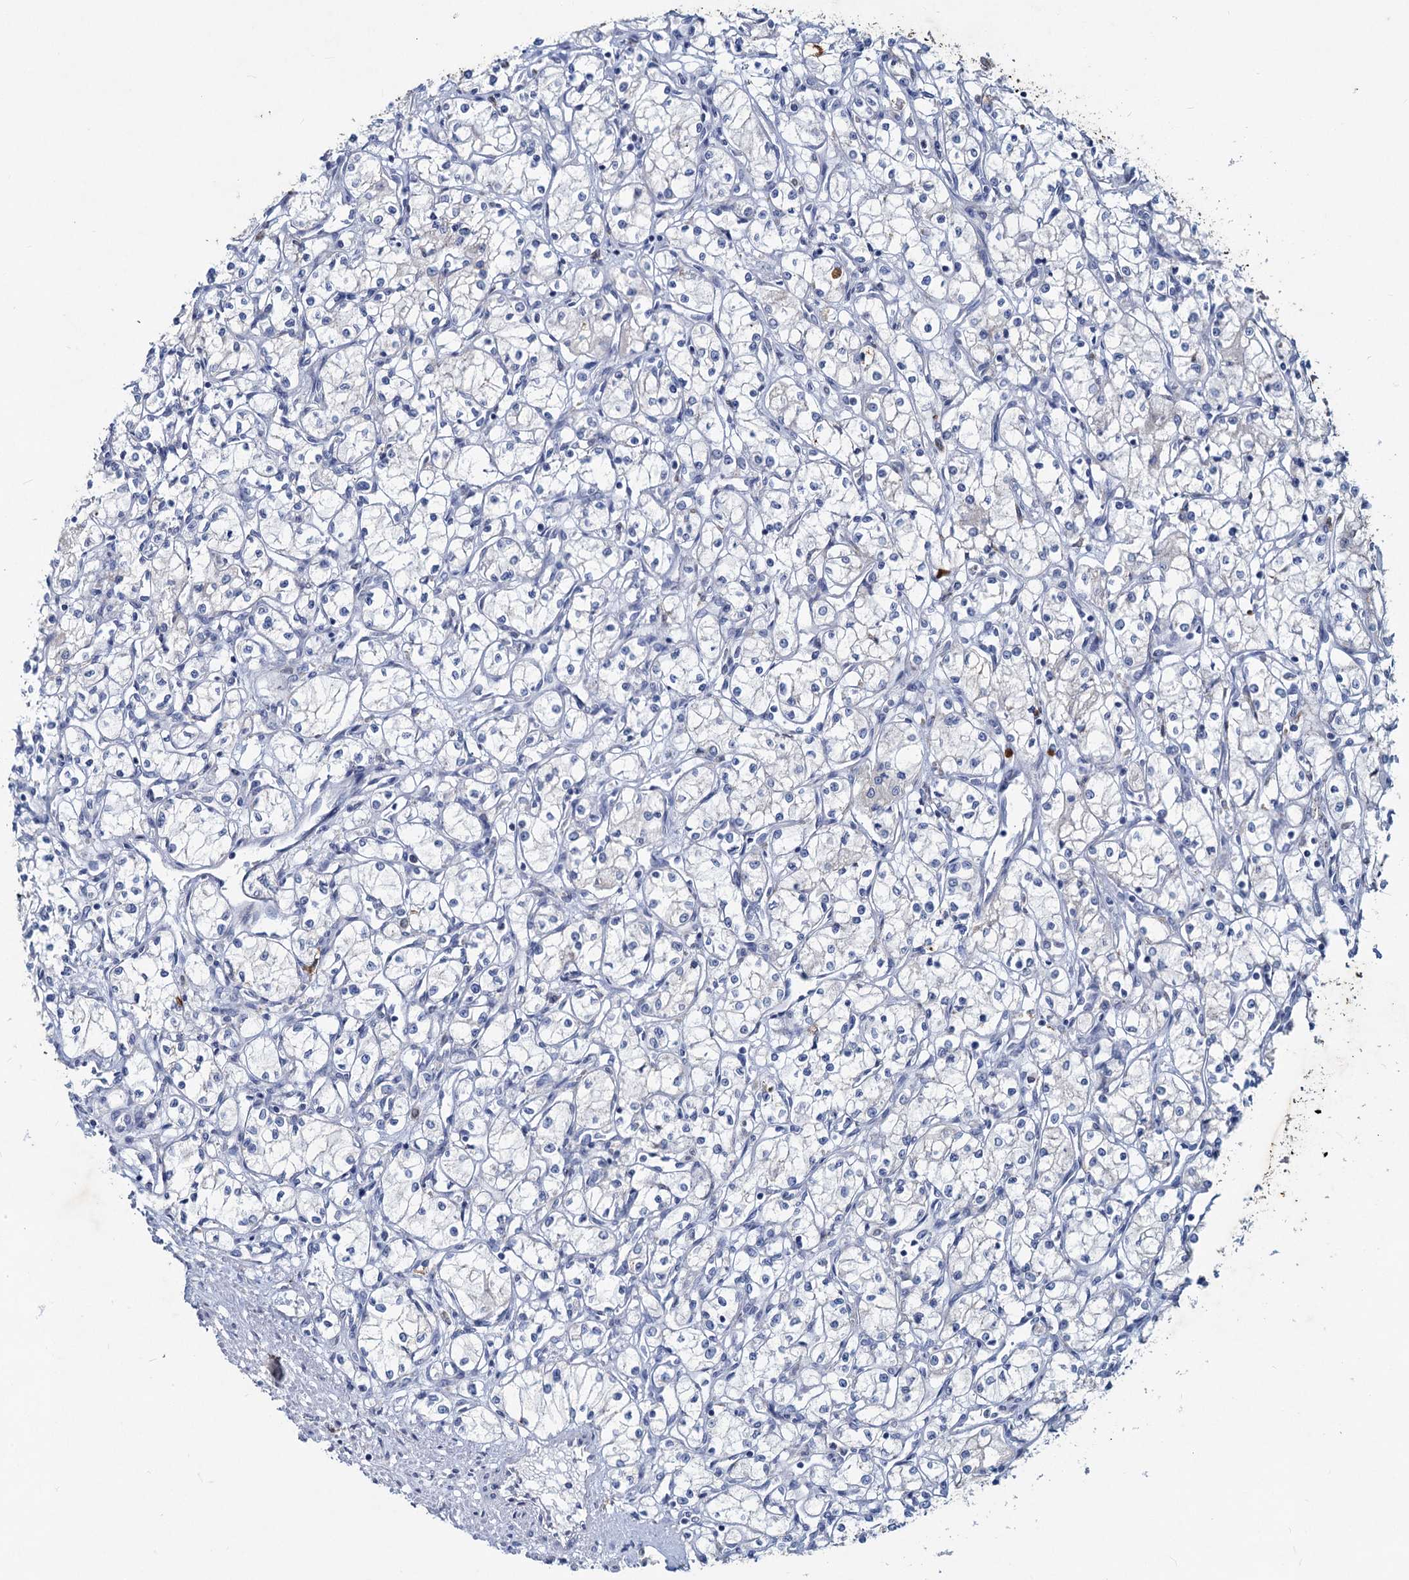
{"staining": {"intensity": "negative", "quantity": "none", "location": "none"}, "tissue": "renal cancer", "cell_type": "Tumor cells", "image_type": "cancer", "snomed": [{"axis": "morphology", "description": "Adenocarcinoma, NOS"}, {"axis": "topography", "description": "Kidney"}], "caption": "This is an IHC image of human renal cancer (adenocarcinoma). There is no staining in tumor cells.", "gene": "TMX2", "patient": {"sex": "male", "age": 59}}